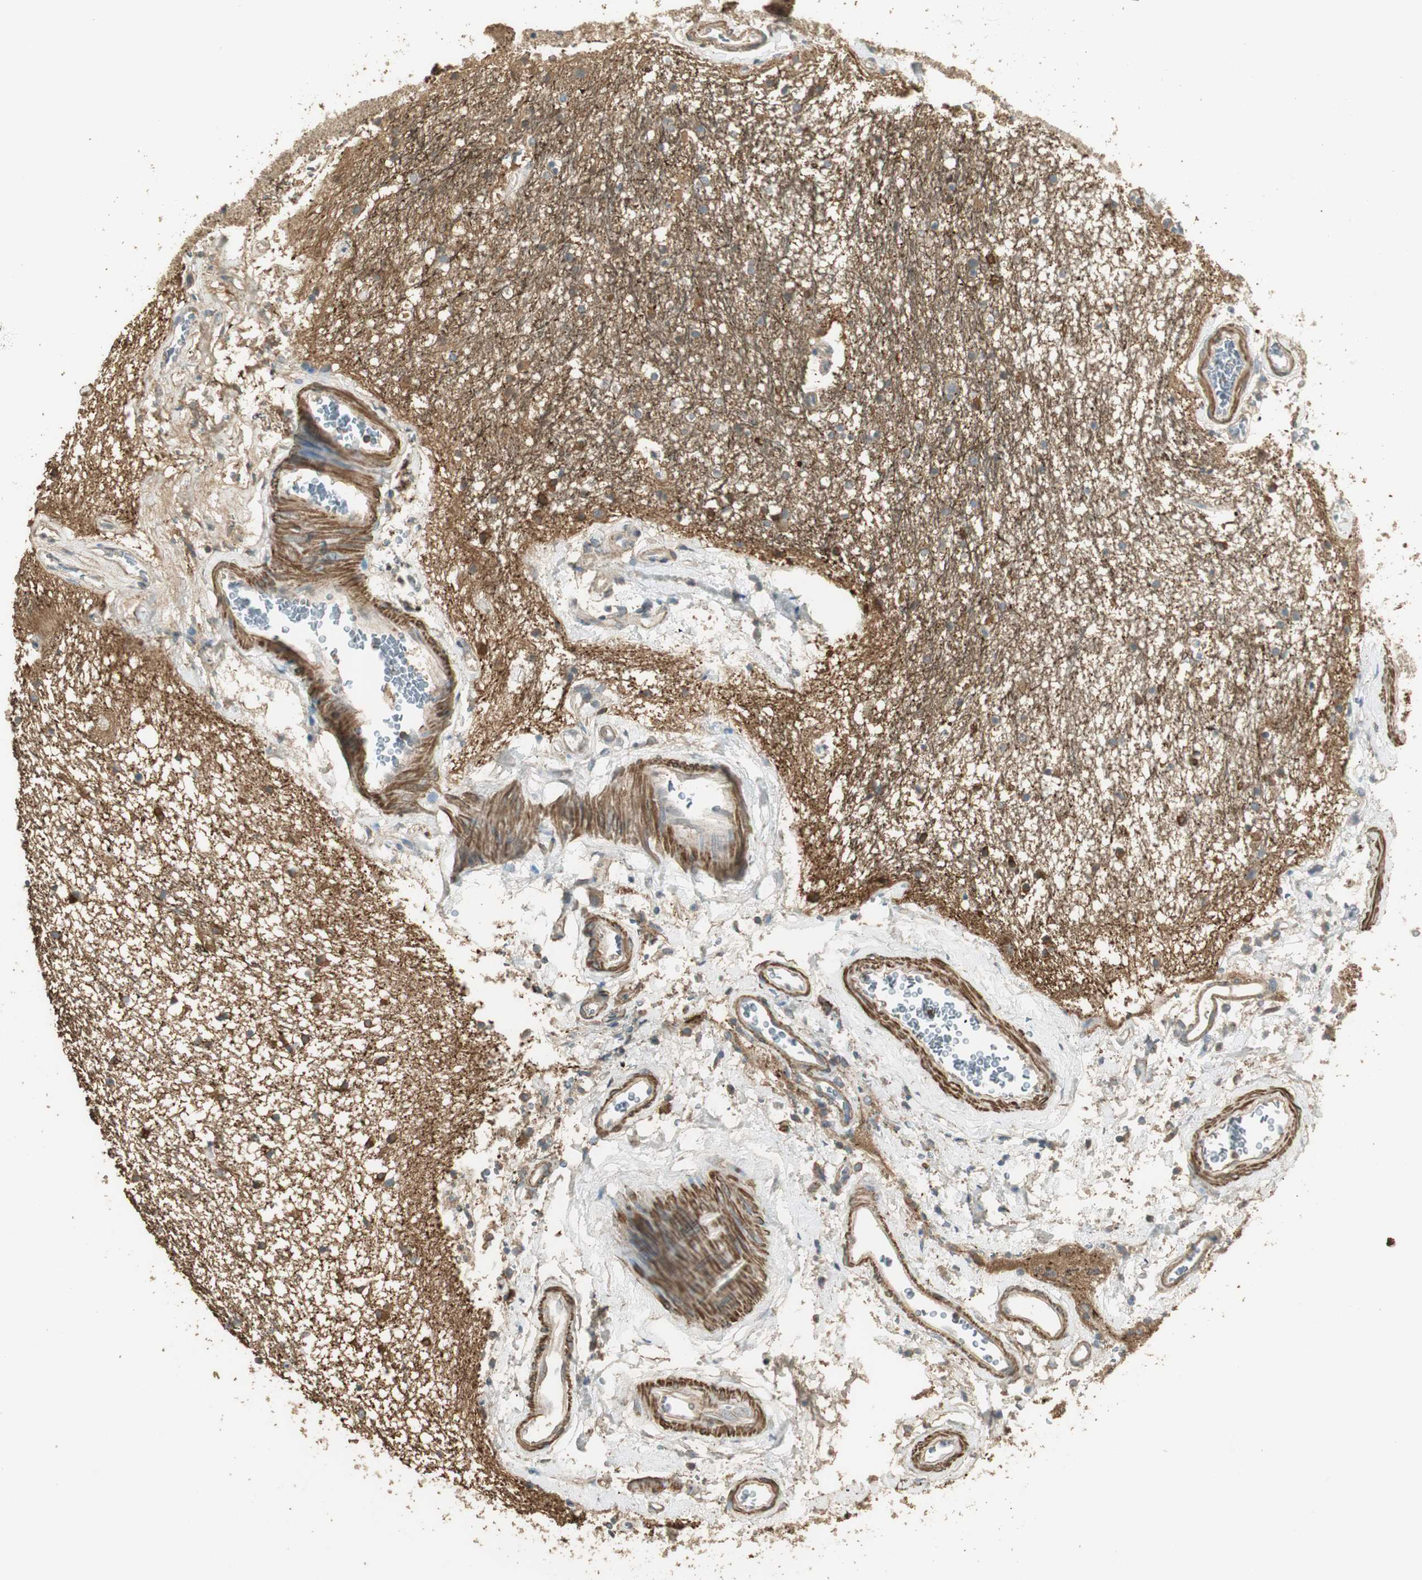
{"staining": {"intensity": "weak", "quantity": "25%-75%", "location": "cytoplasmic/membranous"}, "tissue": "hippocampus", "cell_type": "Glial cells", "image_type": "normal", "snomed": [{"axis": "morphology", "description": "Normal tissue, NOS"}, {"axis": "topography", "description": "Hippocampus"}], "caption": "This photomicrograph shows normal hippocampus stained with IHC to label a protein in brown. The cytoplasmic/membranous of glial cells show weak positivity for the protein. Nuclei are counter-stained blue.", "gene": "USP2", "patient": {"sex": "male", "age": 45}}